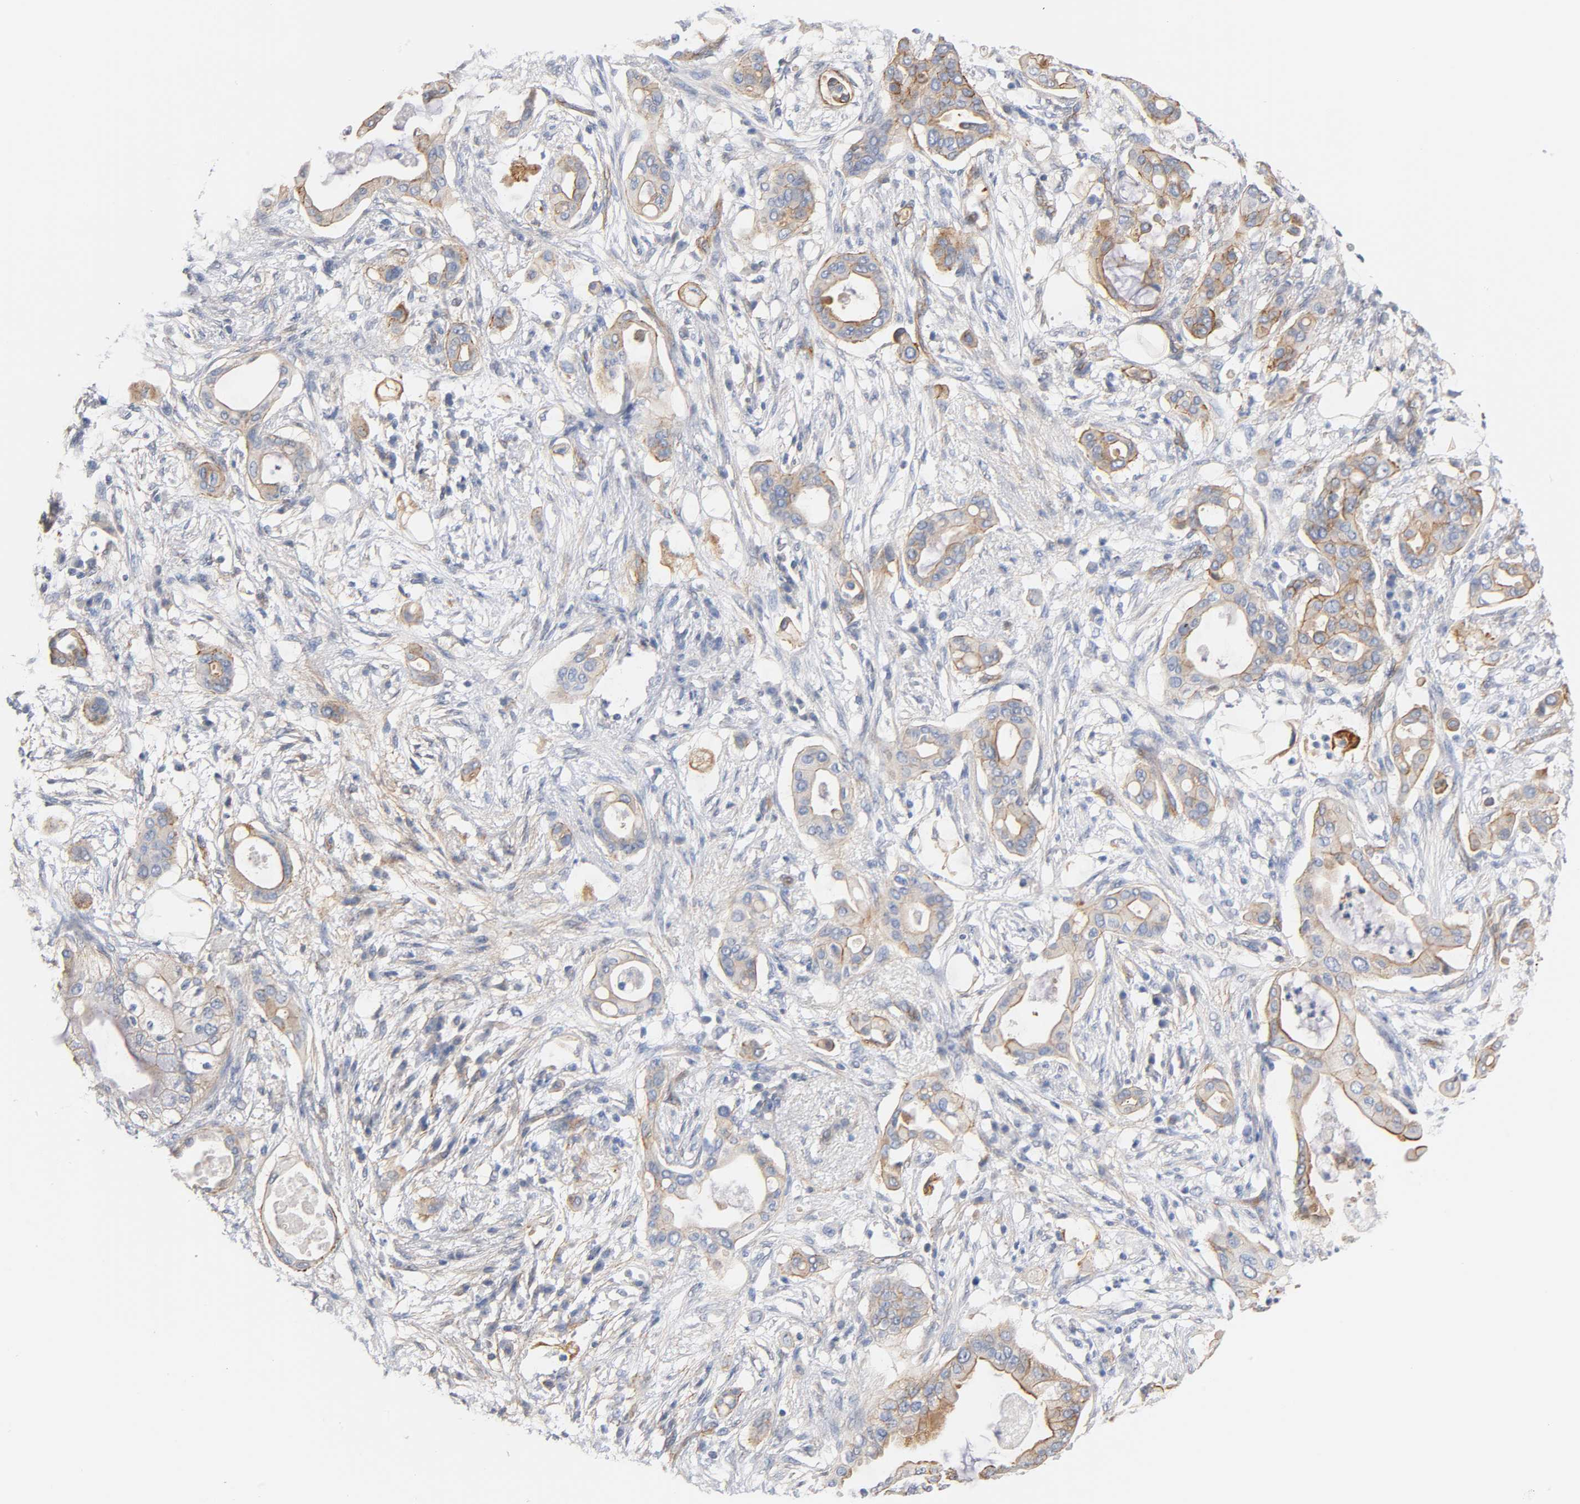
{"staining": {"intensity": "moderate", "quantity": ">75%", "location": "cytoplasmic/membranous"}, "tissue": "pancreatic cancer", "cell_type": "Tumor cells", "image_type": "cancer", "snomed": [{"axis": "morphology", "description": "Adenocarcinoma, NOS"}, {"axis": "morphology", "description": "Adenocarcinoma, metastatic, NOS"}, {"axis": "topography", "description": "Lymph node"}, {"axis": "topography", "description": "Pancreas"}, {"axis": "topography", "description": "Duodenum"}], "caption": "DAB (3,3'-diaminobenzidine) immunohistochemical staining of pancreatic cancer (metastatic adenocarcinoma) displays moderate cytoplasmic/membranous protein positivity in approximately >75% of tumor cells.", "gene": "SPTAN1", "patient": {"sex": "female", "age": 64}}